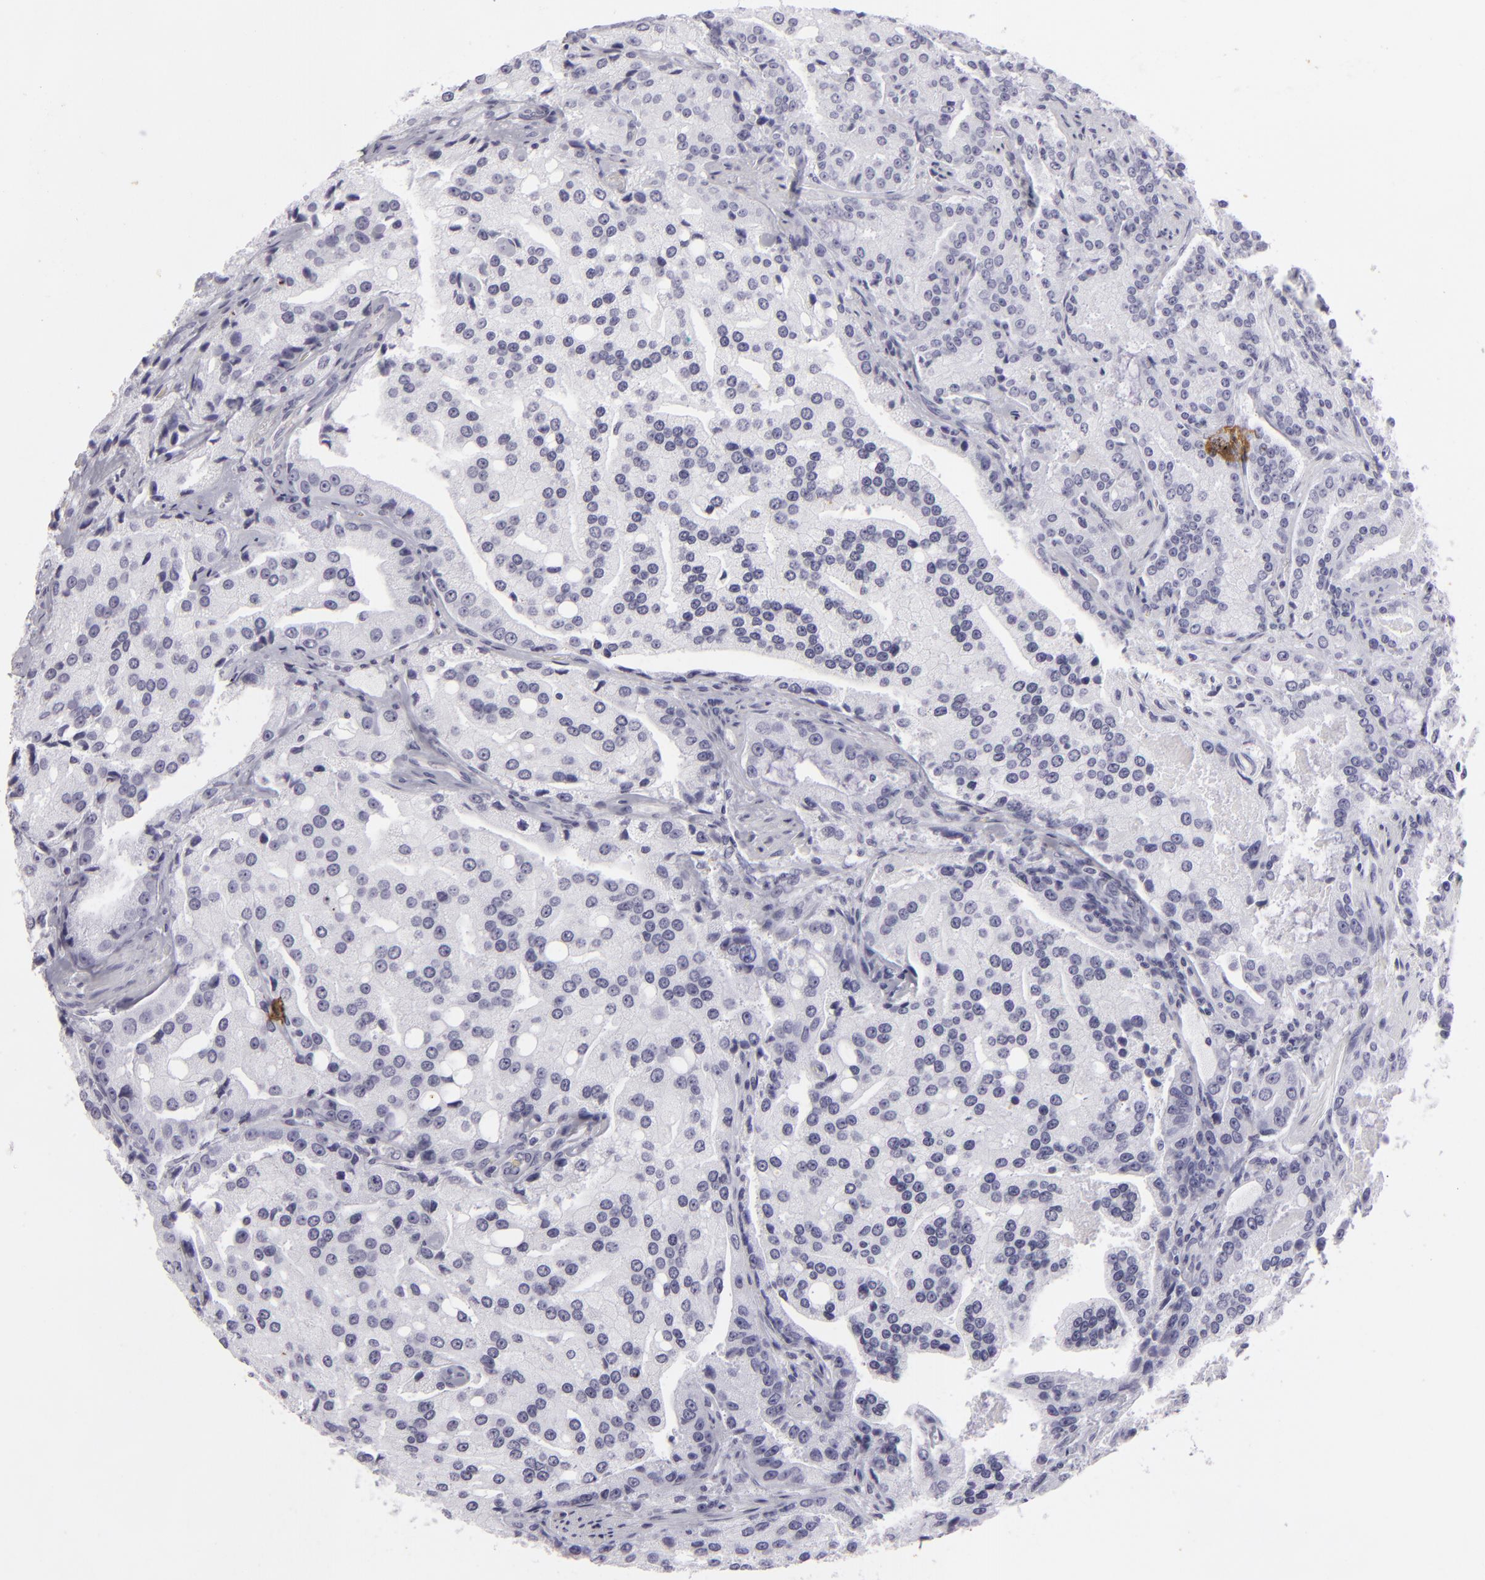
{"staining": {"intensity": "negative", "quantity": "none", "location": "none"}, "tissue": "prostate cancer", "cell_type": "Tumor cells", "image_type": "cancer", "snomed": [{"axis": "morphology", "description": "Adenocarcinoma, Medium grade"}, {"axis": "topography", "description": "Prostate"}], "caption": "Immunohistochemical staining of prostate medium-grade adenocarcinoma demonstrates no significant expression in tumor cells.", "gene": "KRT1", "patient": {"sex": "male", "age": 72}}